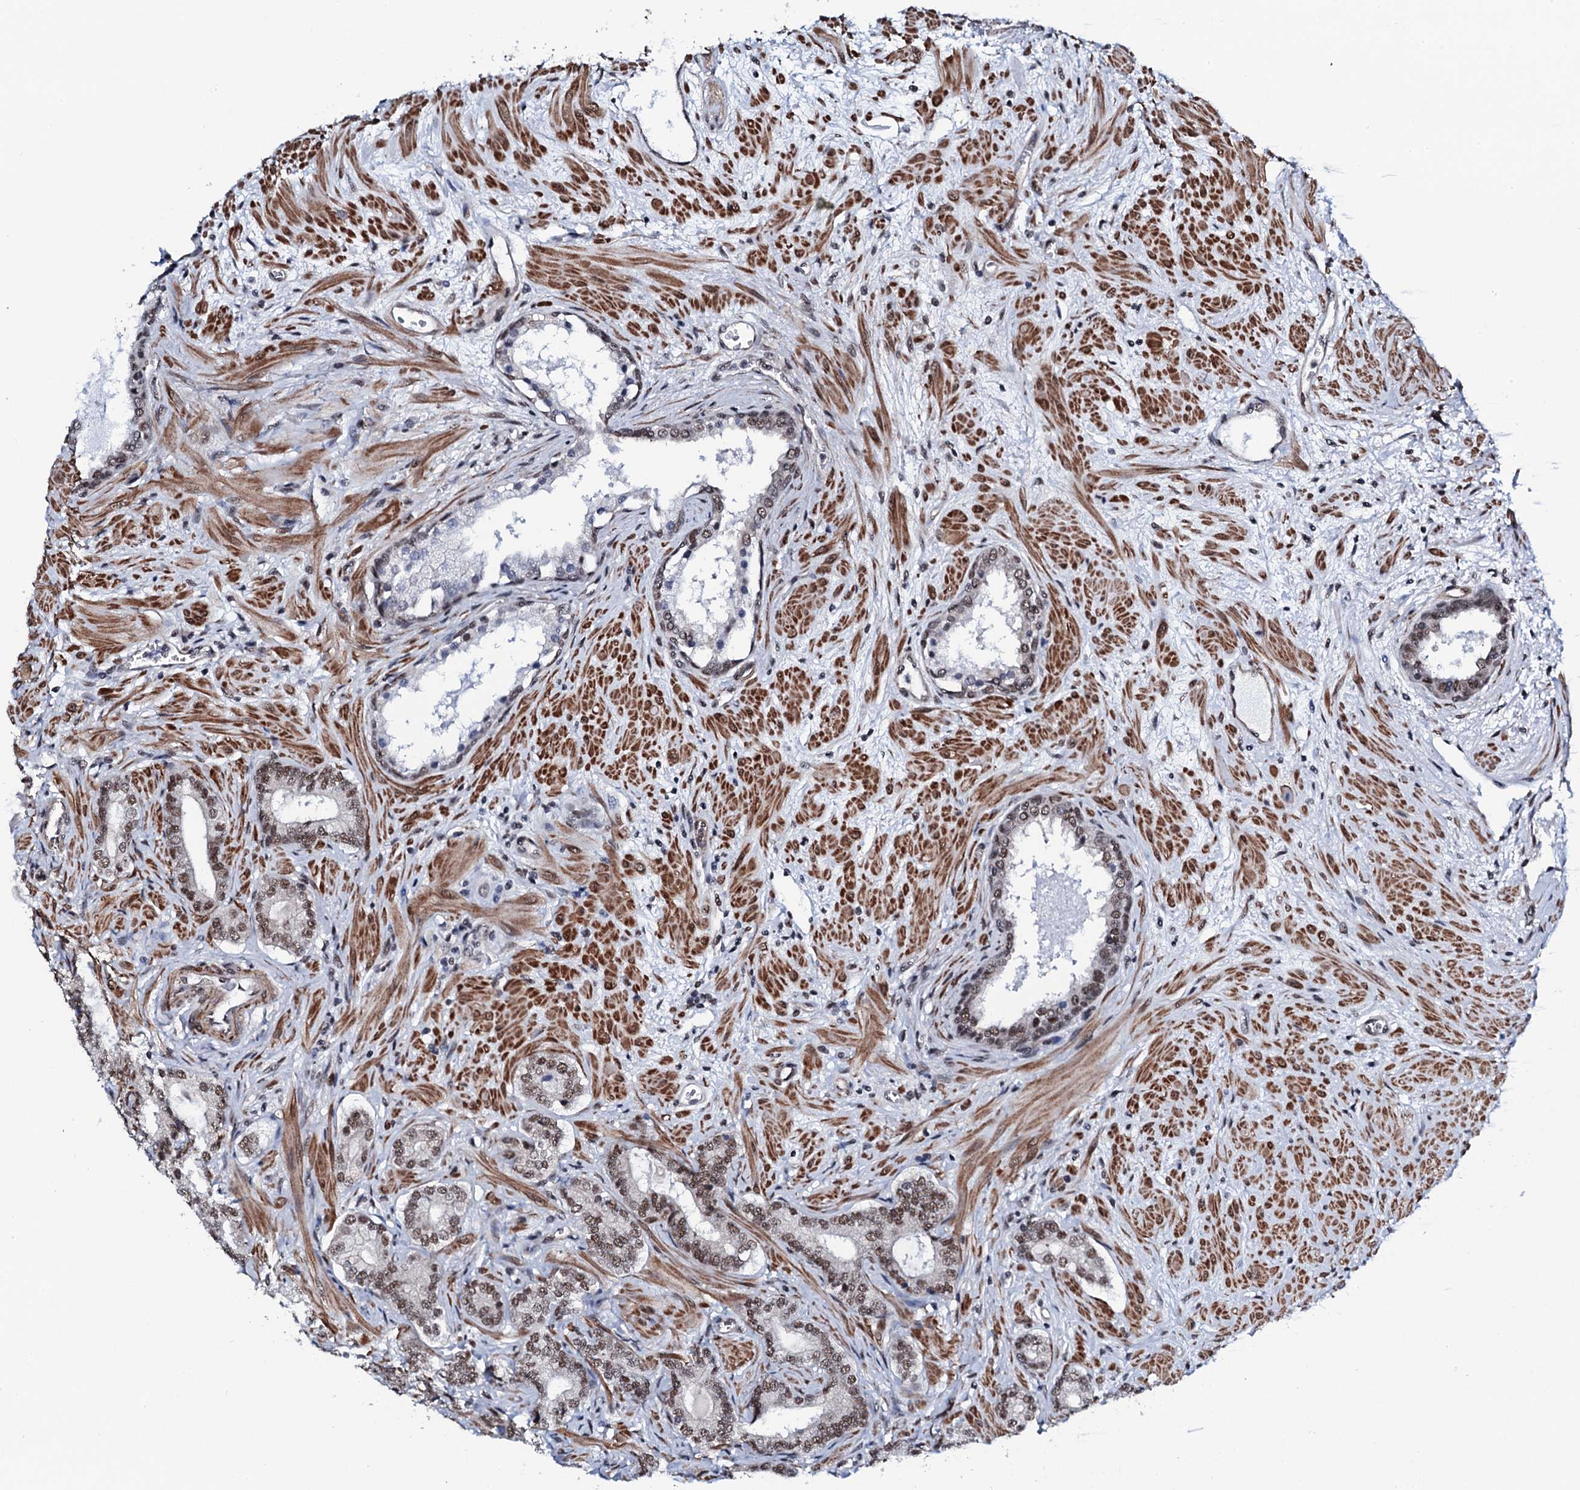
{"staining": {"intensity": "moderate", "quantity": ">75%", "location": "nuclear"}, "tissue": "prostate cancer", "cell_type": "Tumor cells", "image_type": "cancer", "snomed": [{"axis": "morphology", "description": "Adenocarcinoma, High grade"}, {"axis": "topography", "description": "Prostate"}], "caption": "Tumor cells show medium levels of moderate nuclear staining in about >75% of cells in human high-grade adenocarcinoma (prostate).", "gene": "CWC15", "patient": {"sex": "male", "age": 64}}